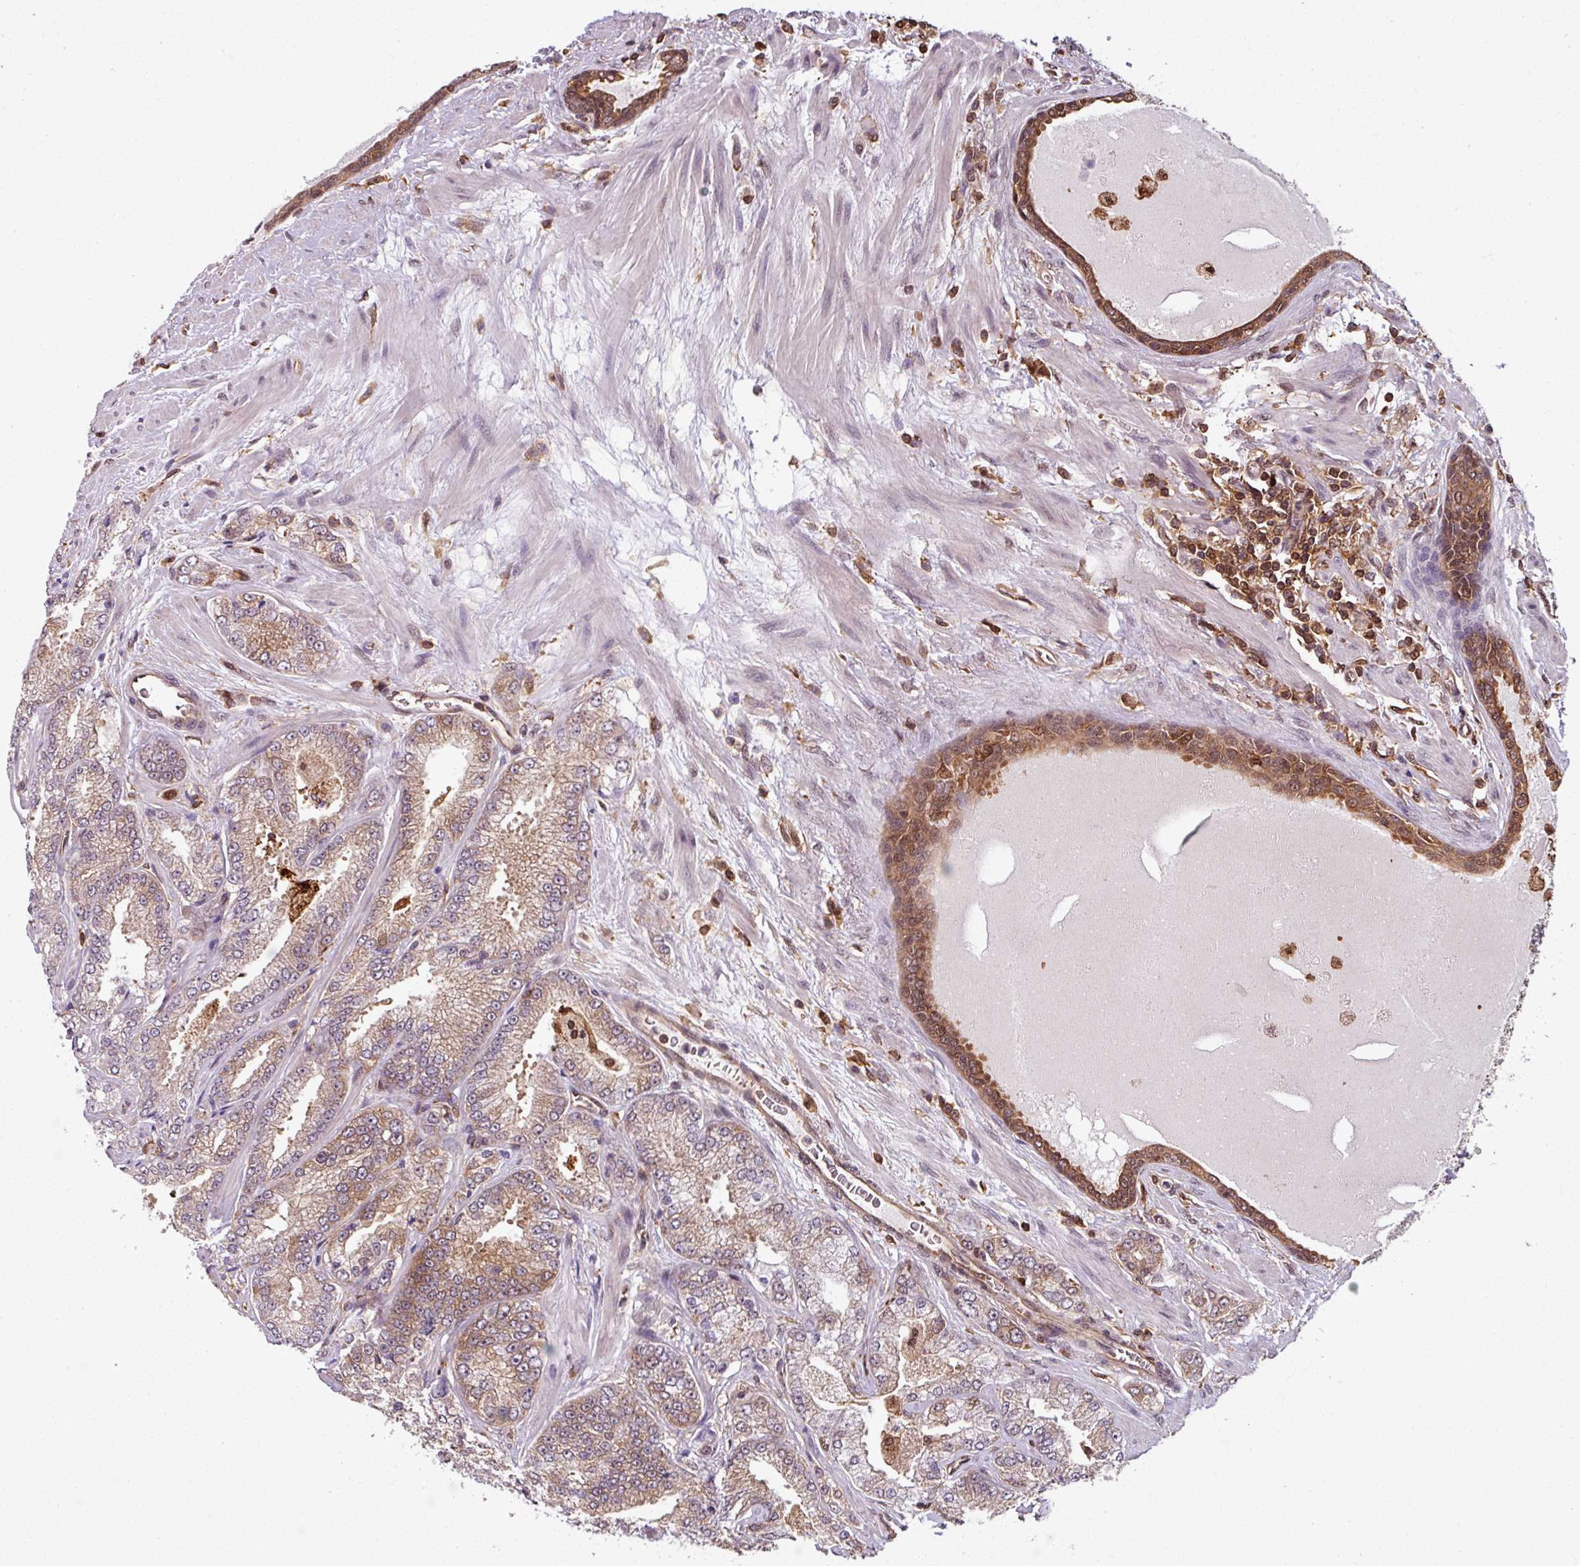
{"staining": {"intensity": "weak", "quantity": ">75%", "location": "cytoplasmic/membranous"}, "tissue": "prostate cancer", "cell_type": "Tumor cells", "image_type": "cancer", "snomed": [{"axis": "morphology", "description": "Adenocarcinoma, High grade"}, {"axis": "topography", "description": "Prostate"}], "caption": "Prostate high-grade adenocarcinoma was stained to show a protein in brown. There is low levels of weak cytoplasmic/membranous staining in about >75% of tumor cells. The protein of interest is shown in brown color, while the nuclei are stained blue.", "gene": "KCTD11", "patient": {"sex": "male", "age": 68}}